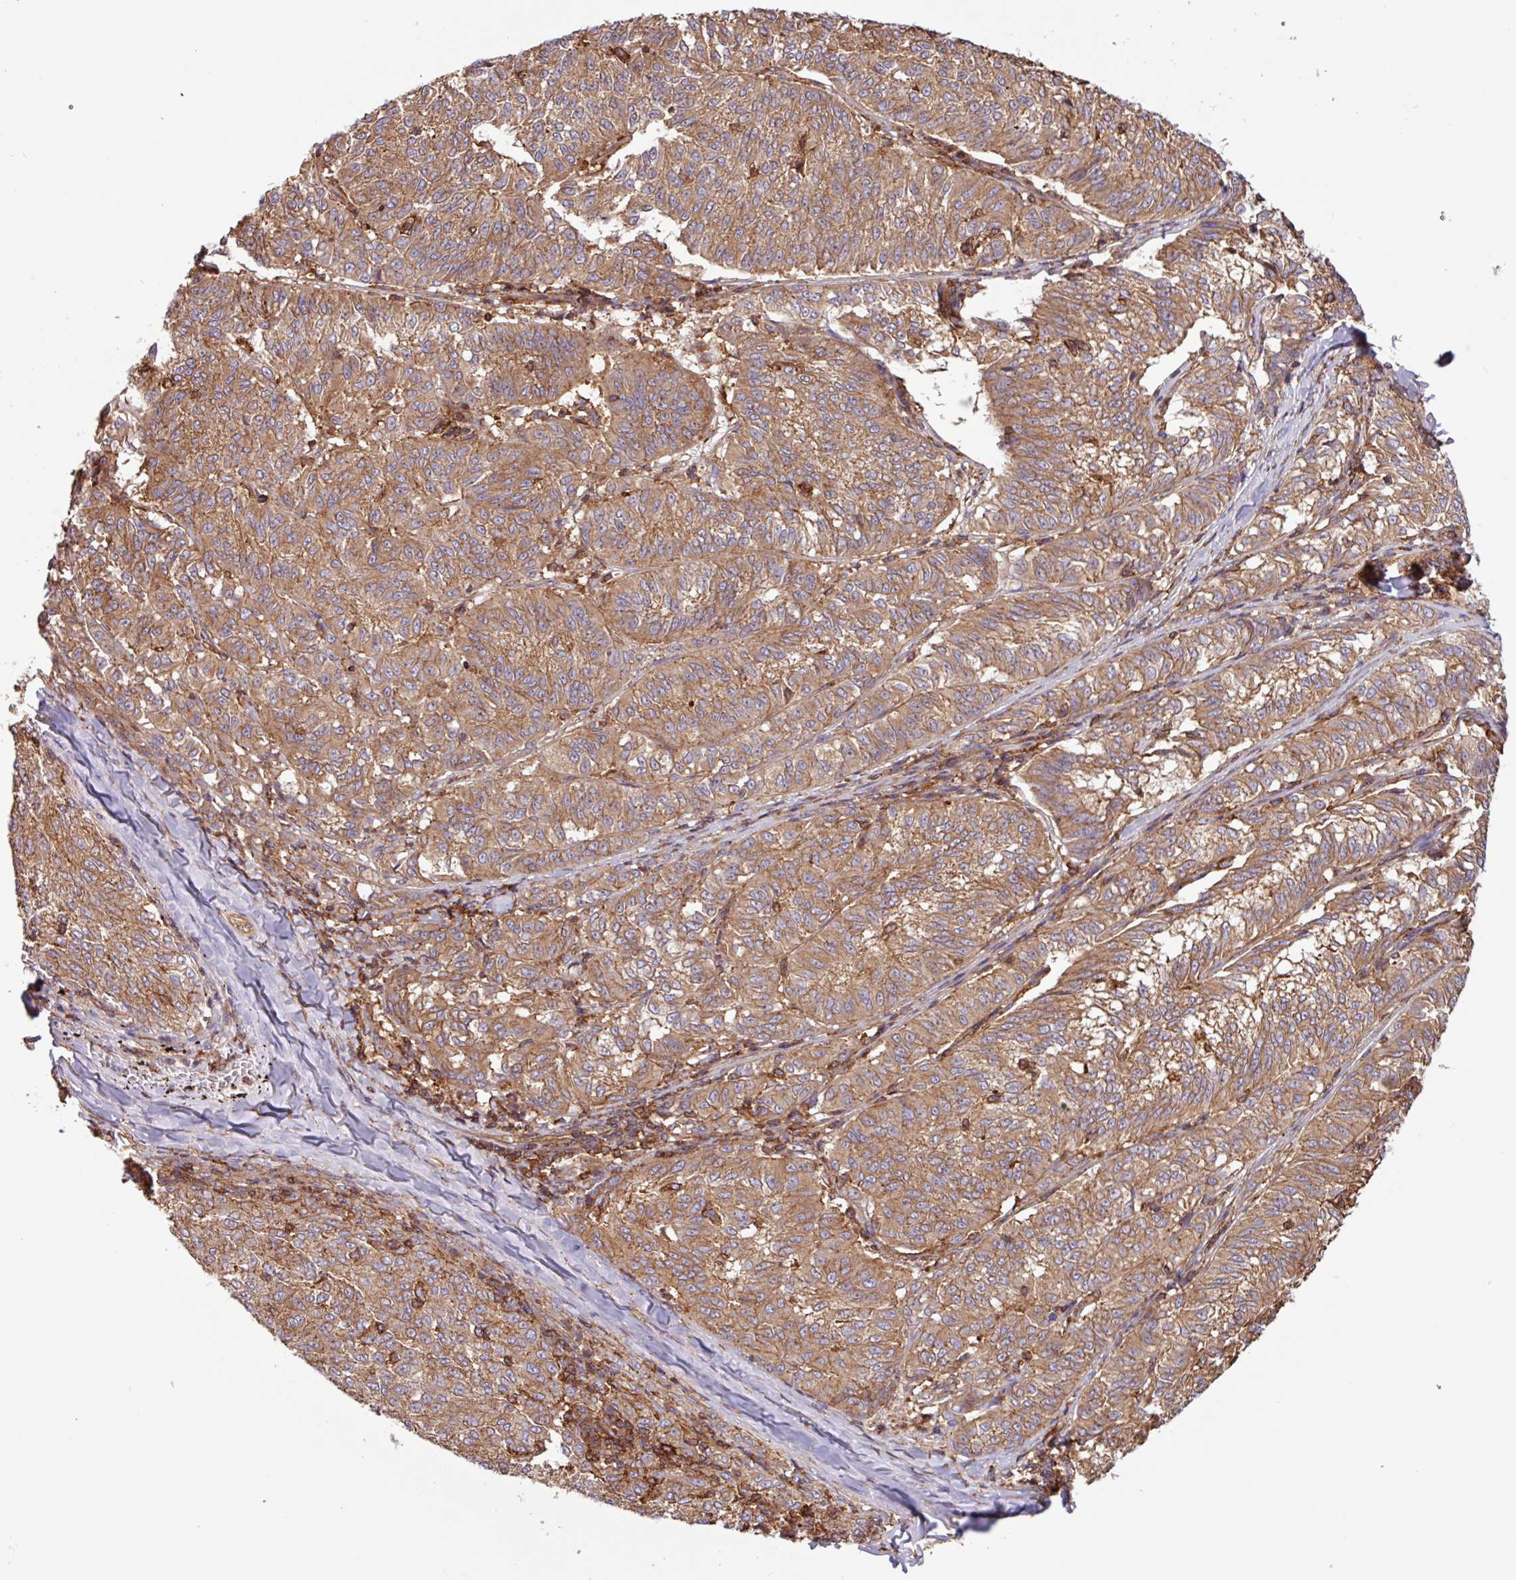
{"staining": {"intensity": "moderate", "quantity": ">75%", "location": "cytoplasmic/membranous"}, "tissue": "melanoma", "cell_type": "Tumor cells", "image_type": "cancer", "snomed": [{"axis": "morphology", "description": "Malignant melanoma, NOS"}, {"axis": "topography", "description": "Skin"}], "caption": "Protein expression analysis of human malignant melanoma reveals moderate cytoplasmic/membranous expression in about >75% of tumor cells.", "gene": "ACTR3", "patient": {"sex": "female", "age": 72}}